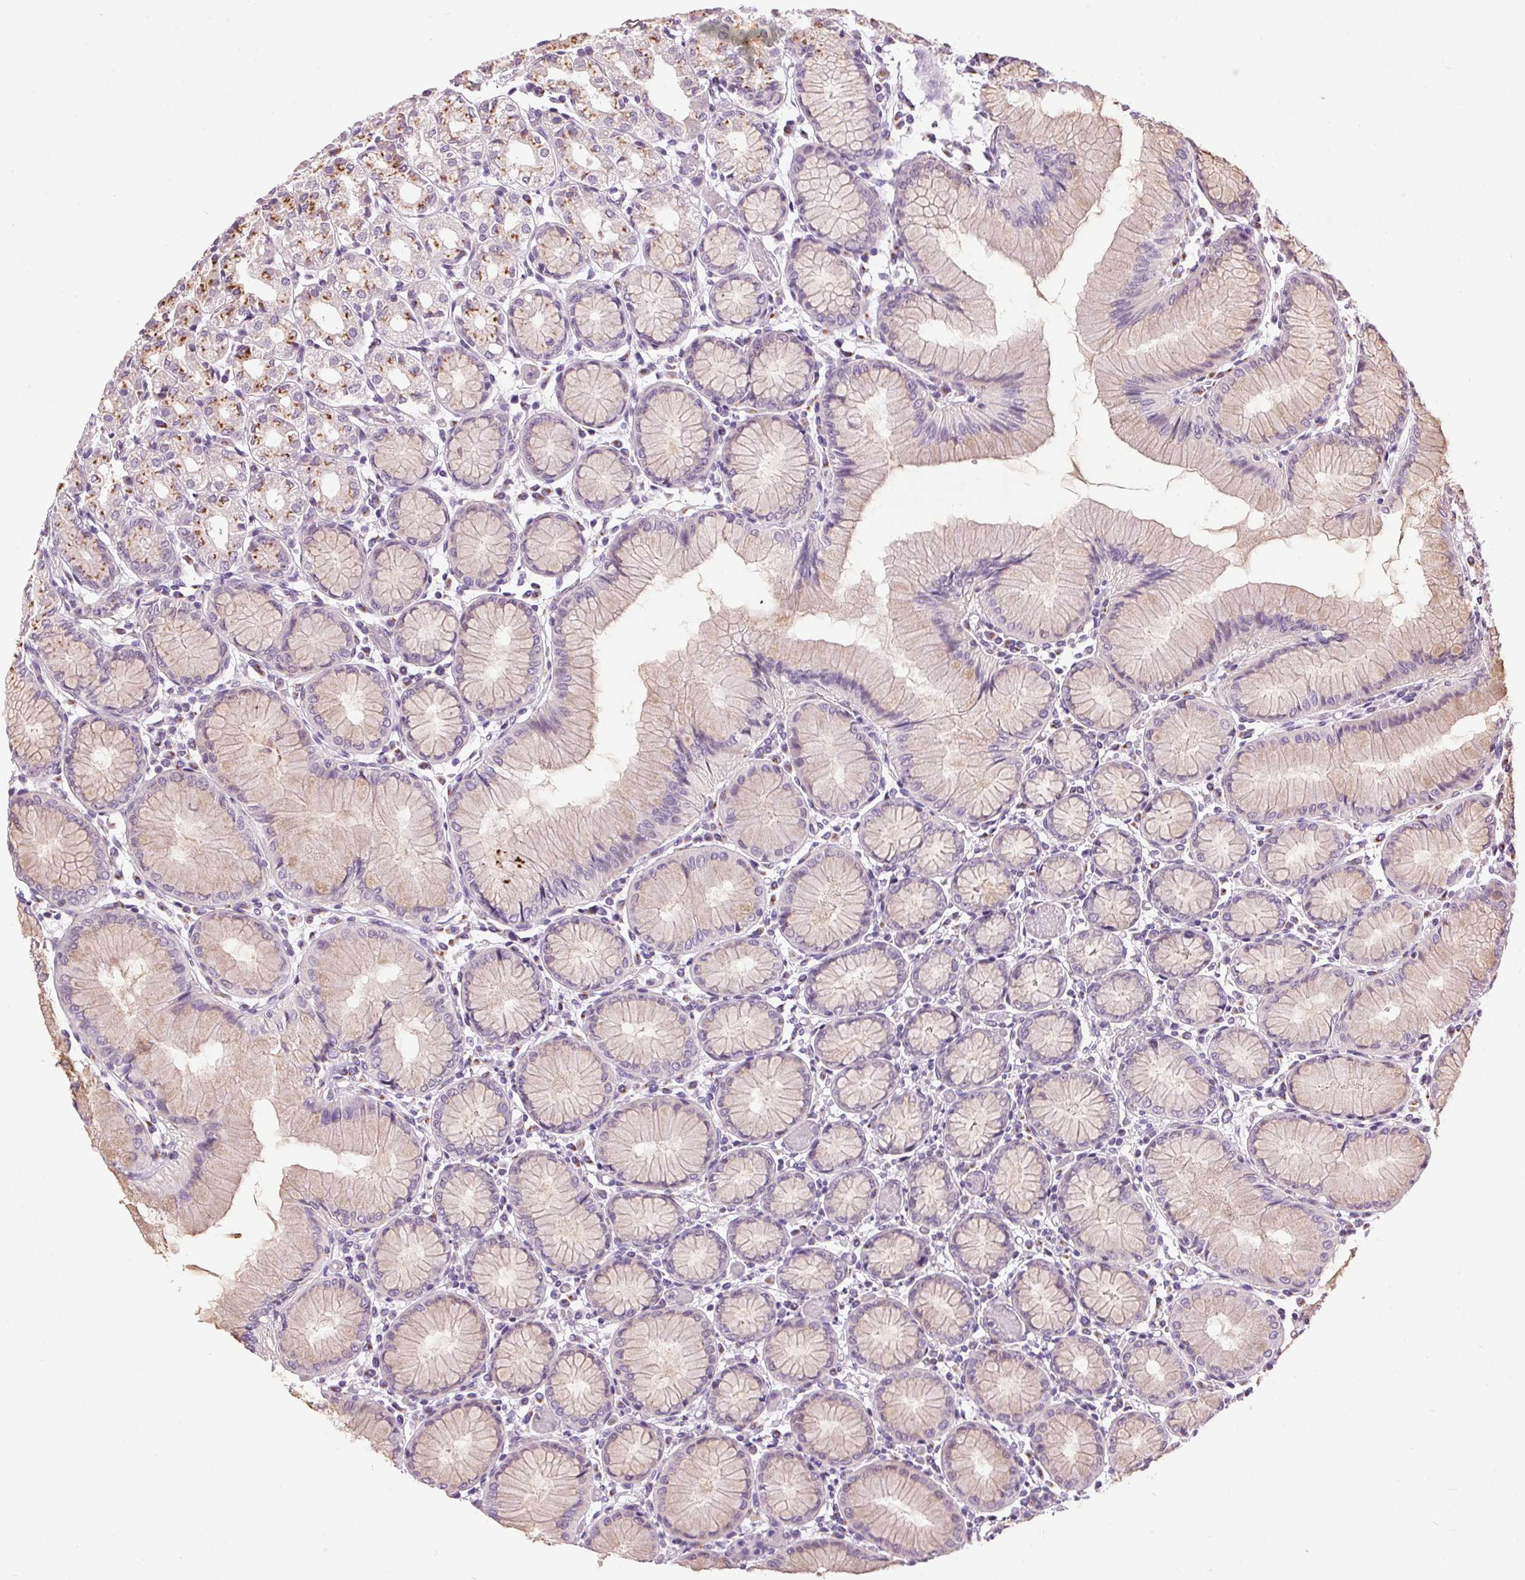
{"staining": {"intensity": "strong", "quantity": "25%-75%", "location": "cytoplasmic/membranous"}, "tissue": "stomach", "cell_type": "Glandular cells", "image_type": "normal", "snomed": [{"axis": "morphology", "description": "Normal tissue, NOS"}, {"axis": "topography", "description": "Stomach"}], "caption": "Immunohistochemistry photomicrograph of normal stomach: stomach stained using IHC displays high levels of strong protein expression localized specifically in the cytoplasmic/membranous of glandular cells, appearing as a cytoplasmic/membranous brown color.", "gene": "GOLPH3", "patient": {"sex": "female", "age": 57}}